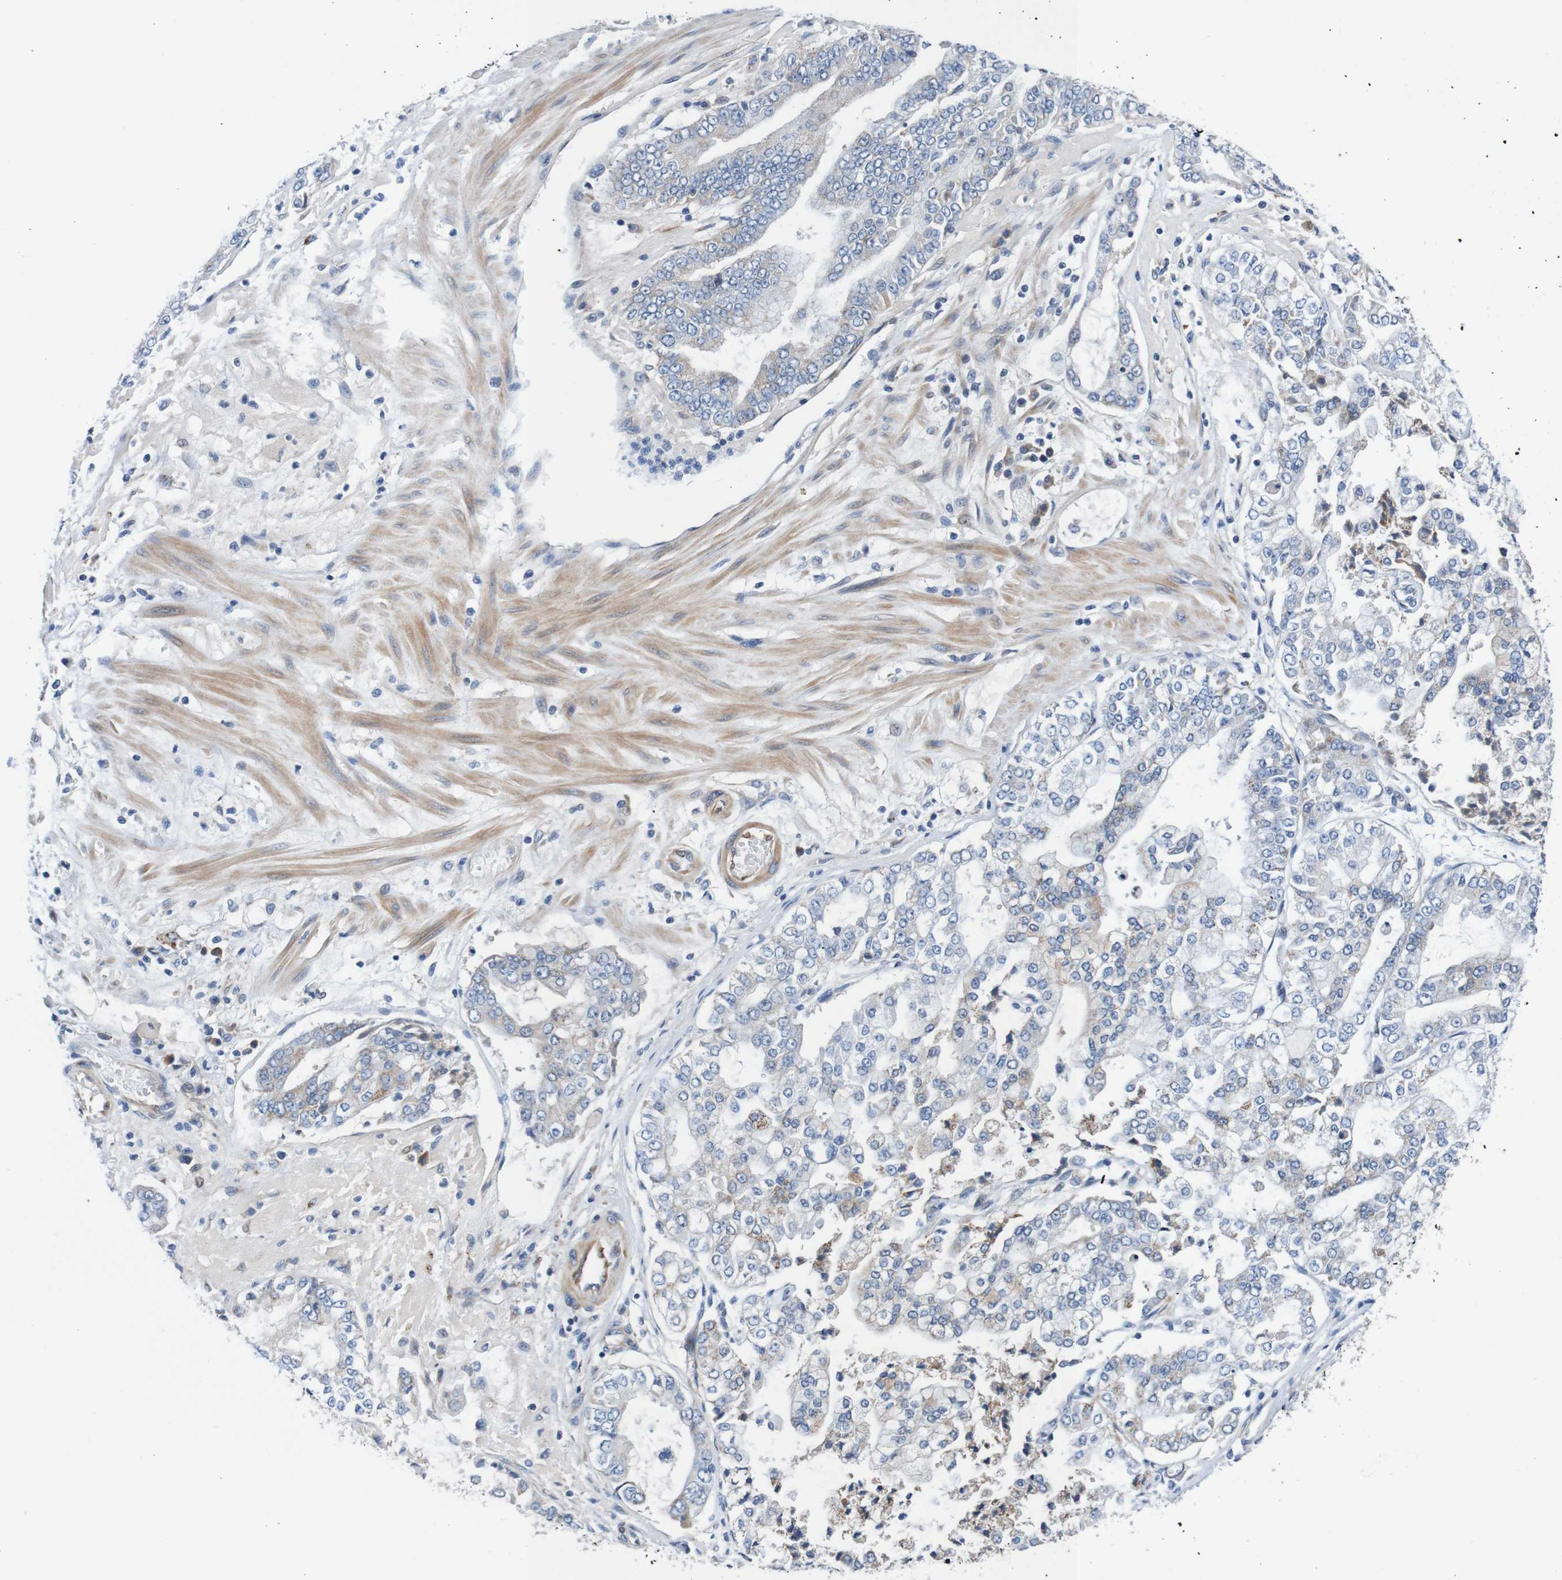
{"staining": {"intensity": "weak", "quantity": "<25%", "location": "cytoplasmic/membranous"}, "tissue": "stomach cancer", "cell_type": "Tumor cells", "image_type": "cancer", "snomed": [{"axis": "morphology", "description": "Adenocarcinoma, NOS"}, {"axis": "topography", "description": "Stomach"}], "caption": "Immunohistochemistry (IHC) histopathology image of human adenocarcinoma (stomach) stained for a protein (brown), which exhibits no staining in tumor cells. The staining is performed using DAB brown chromogen with nuclei counter-stained in using hematoxylin.", "gene": "CPED1", "patient": {"sex": "male", "age": 76}}